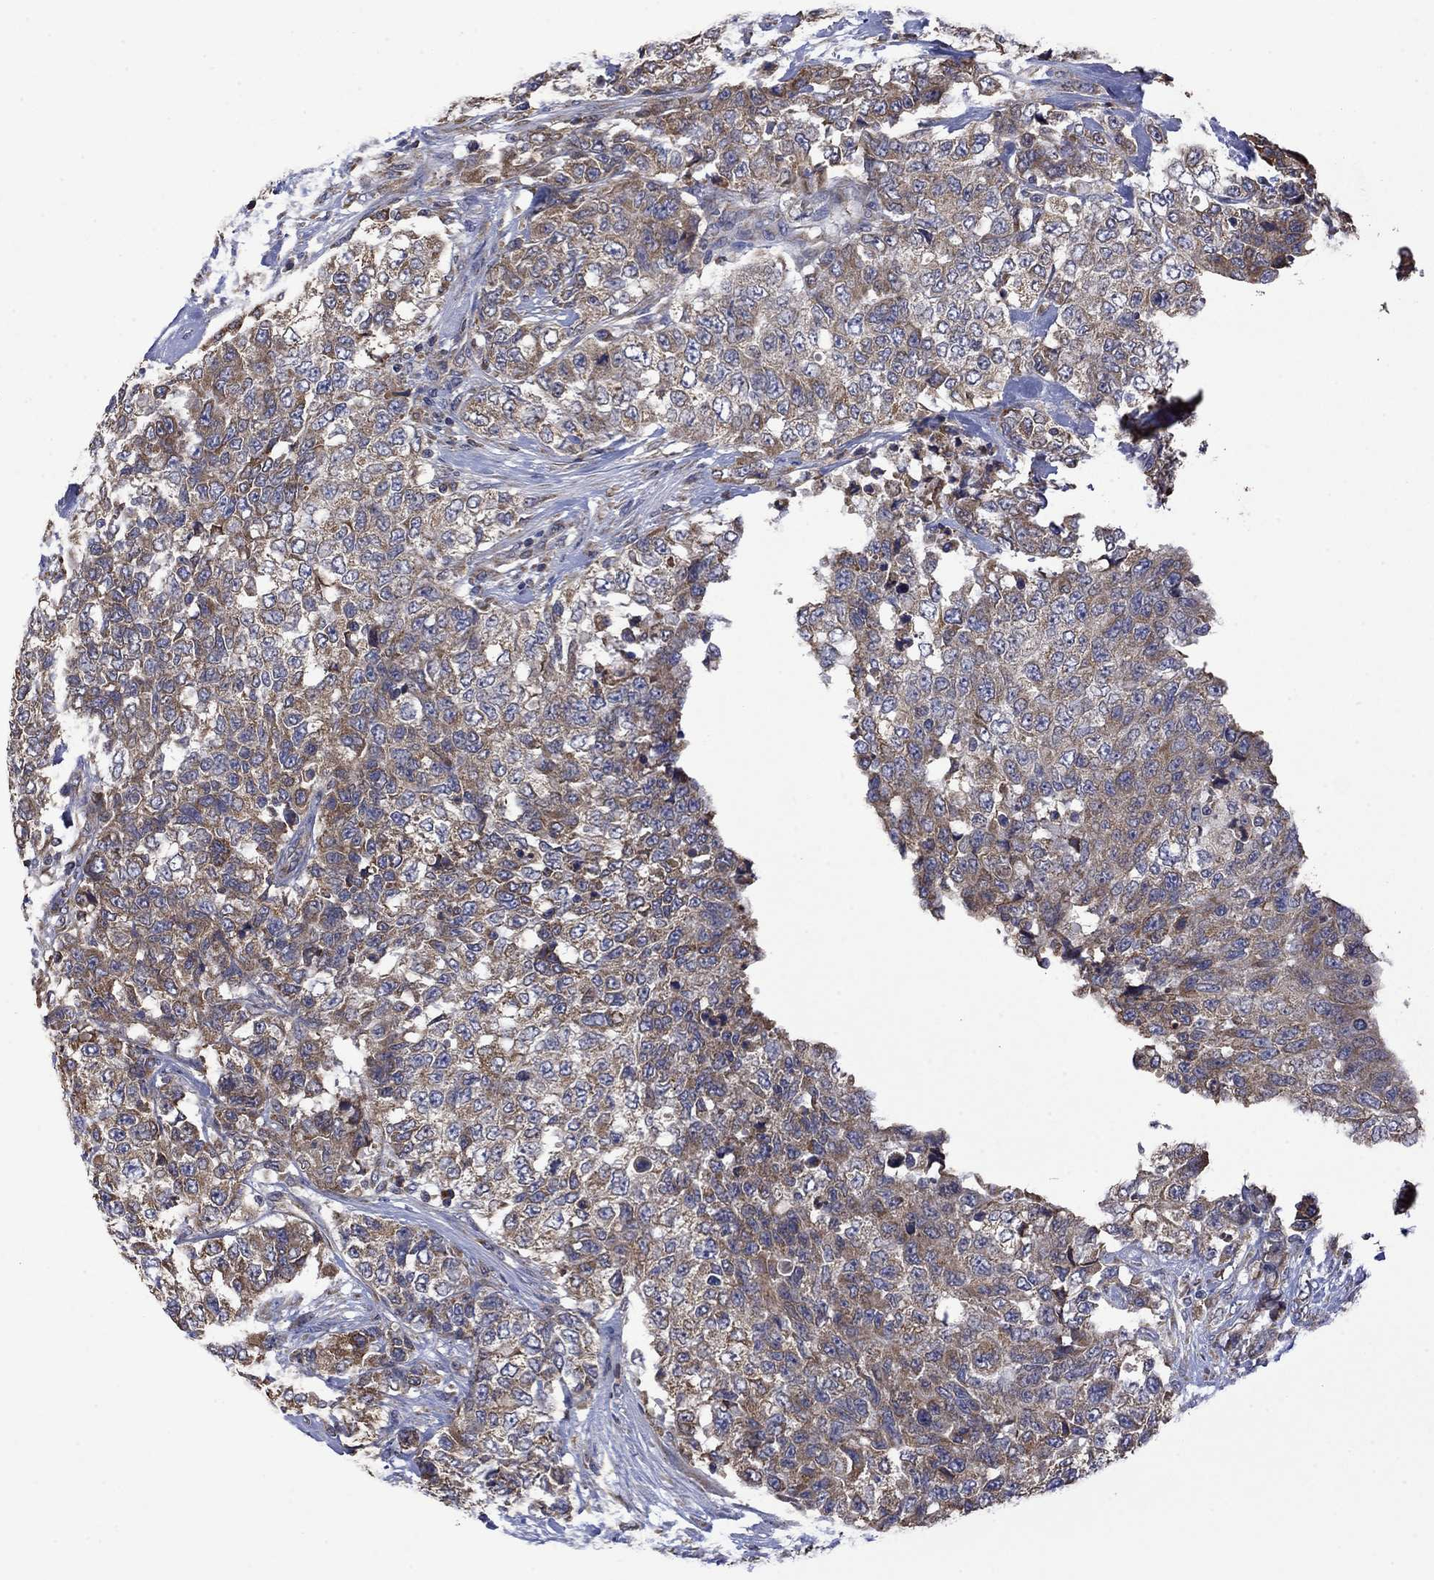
{"staining": {"intensity": "moderate", "quantity": "25%-75%", "location": "cytoplasmic/membranous"}, "tissue": "urothelial cancer", "cell_type": "Tumor cells", "image_type": "cancer", "snomed": [{"axis": "morphology", "description": "Urothelial carcinoma, High grade"}, {"axis": "topography", "description": "Urinary bladder"}], "caption": "Human urothelial carcinoma (high-grade) stained for a protein (brown) reveals moderate cytoplasmic/membranous positive staining in approximately 25%-75% of tumor cells.", "gene": "FURIN", "patient": {"sex": "female", "age": 78}}